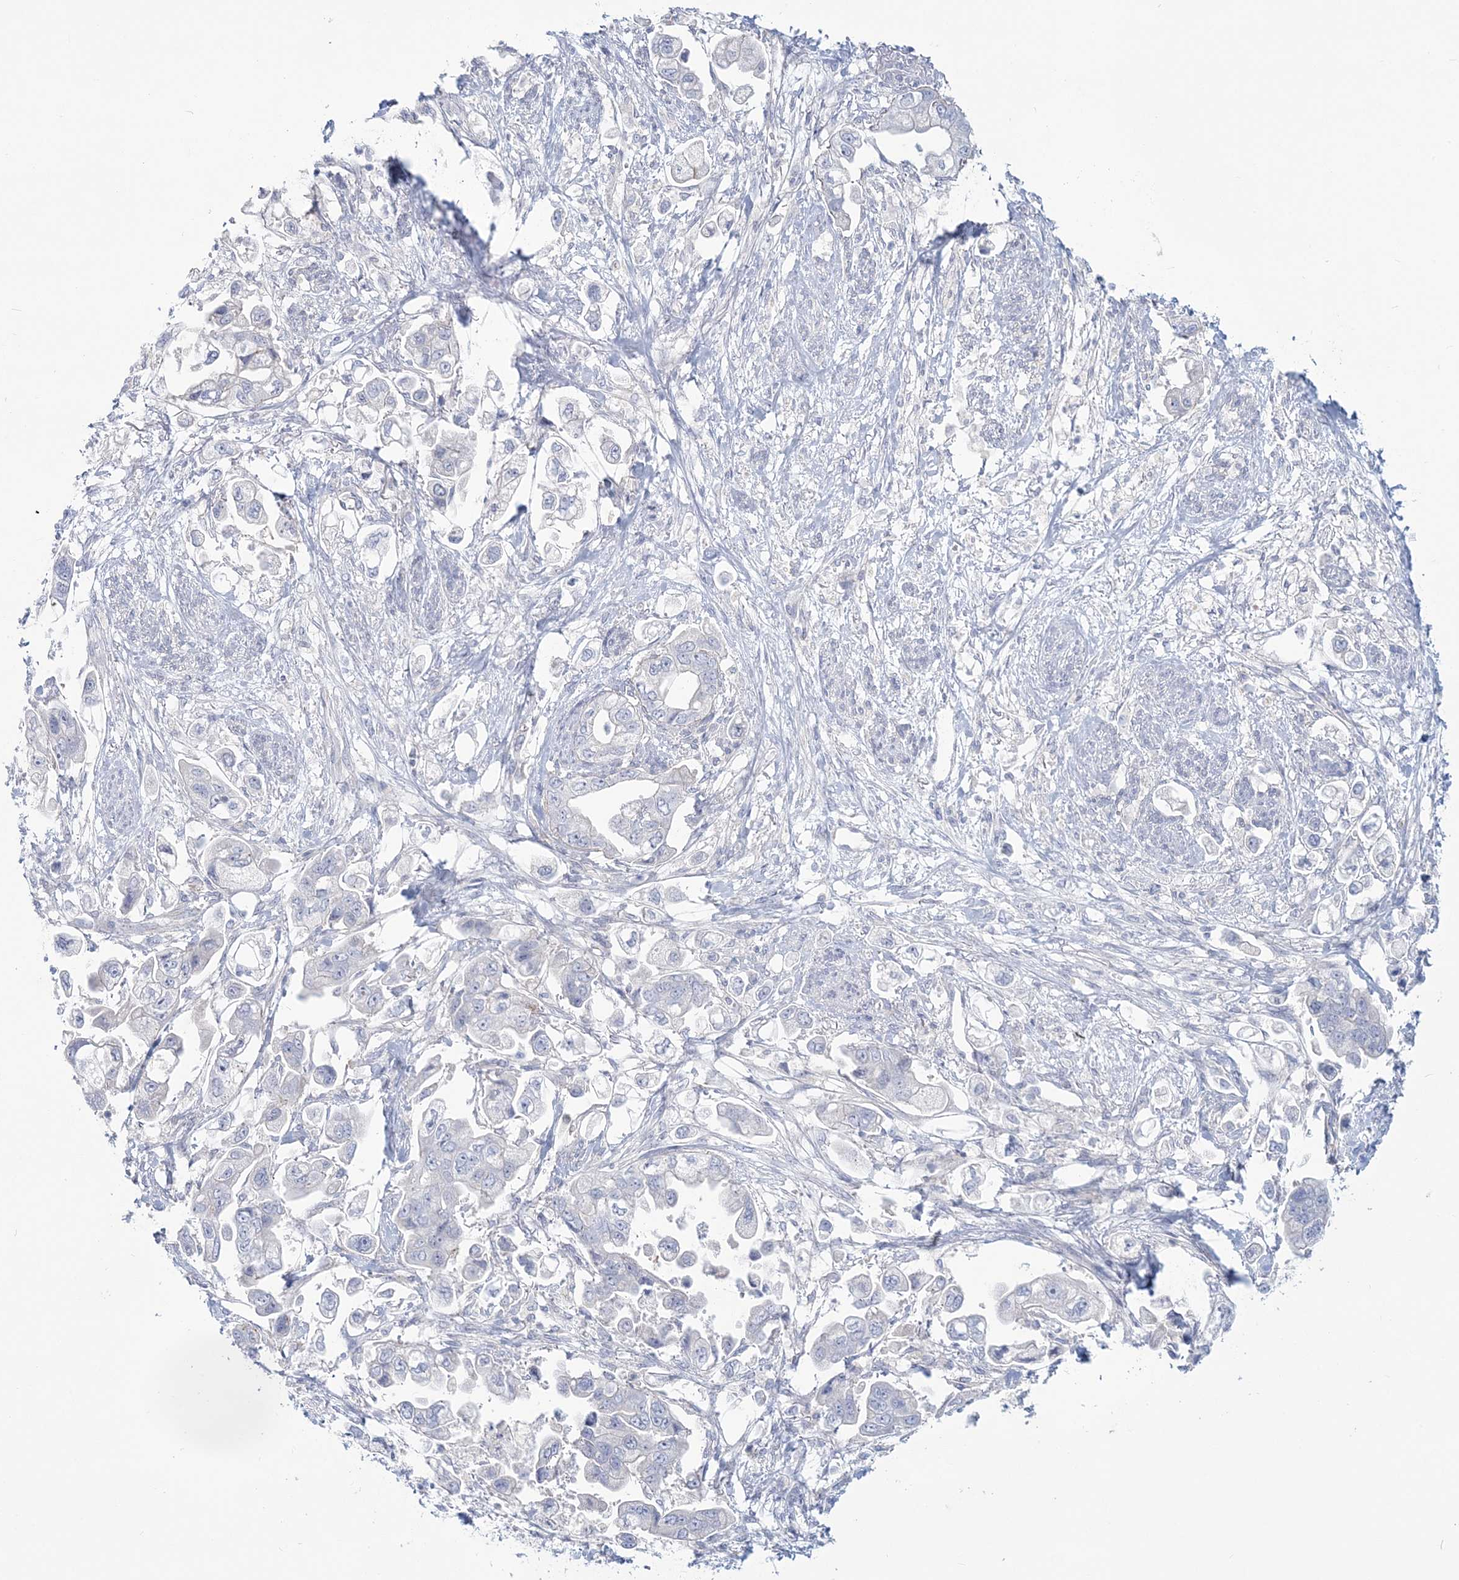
{"staining": {"intensity": "negative", "quantity": "none", "location": "none"}, "tissue": "stomach cancer", "cell_type": "Tumor cells", "image_type": "cancer", "snomed": [{"axis": "morphology", "description": "Adenocarcinoma, NOS"}, {"axis": "topography", "description": "Stomach"}], "caption": "DAB (3,3'-diaminobenzidine) immunohistochemical staining of human stomach cancer reveals no significant expression in tumor cells.", "gene": "ADGB", "patient": {"sex": "male", "age": 62}}